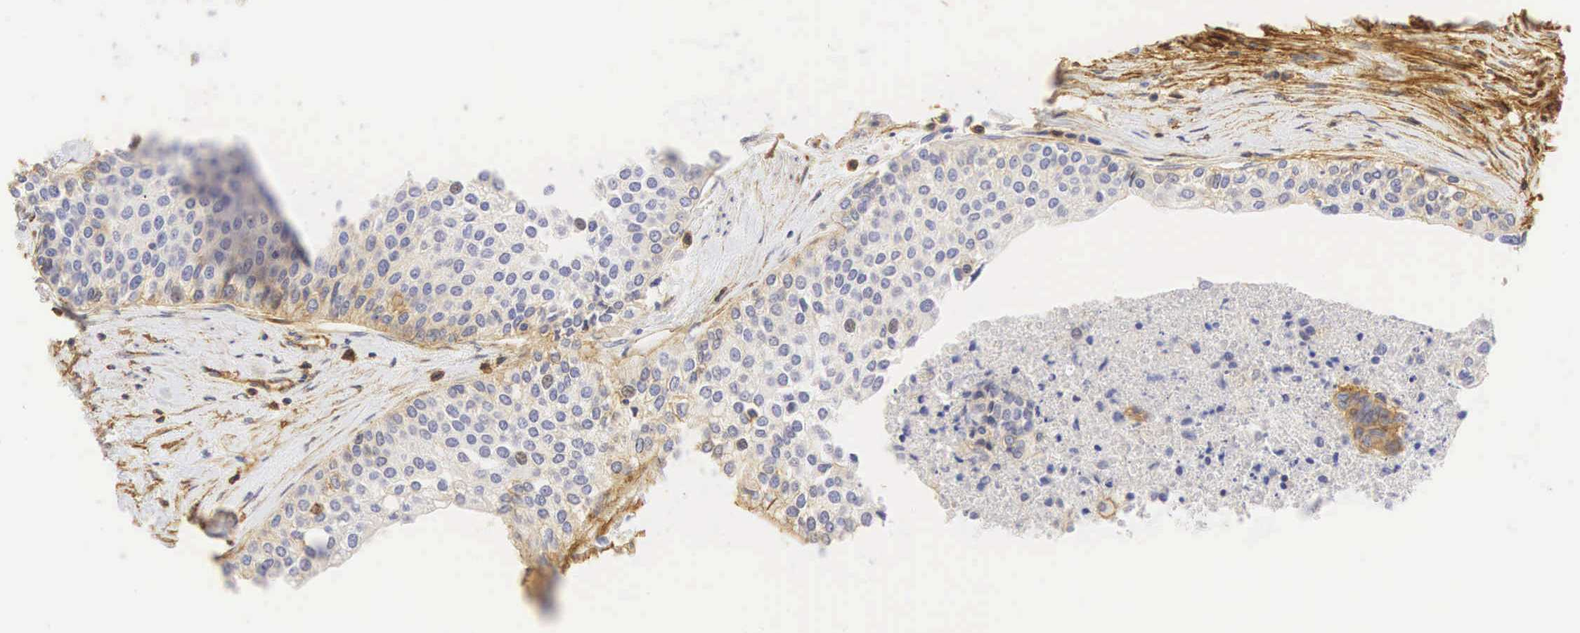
{"staining": {"intensity": "weak", "quantity": "<25%", "location": "cytoplasmic/membranous"}, "tissue": "urothelial cancer", "cell_type": "Tumor cells", "image_type": "cancer", "snomed": [{"axis": "morphology", "description": "Urothelial carcinoma, Low grade"}, {"axis": "topography", "description": "Urinary bladder"}], "caption": "DAB immunohistochemical staining of urothelial cancer reveals no significant expression in tumor cells.", "gene": "CD99", "patient": {"sex": "female", "age": 73}}